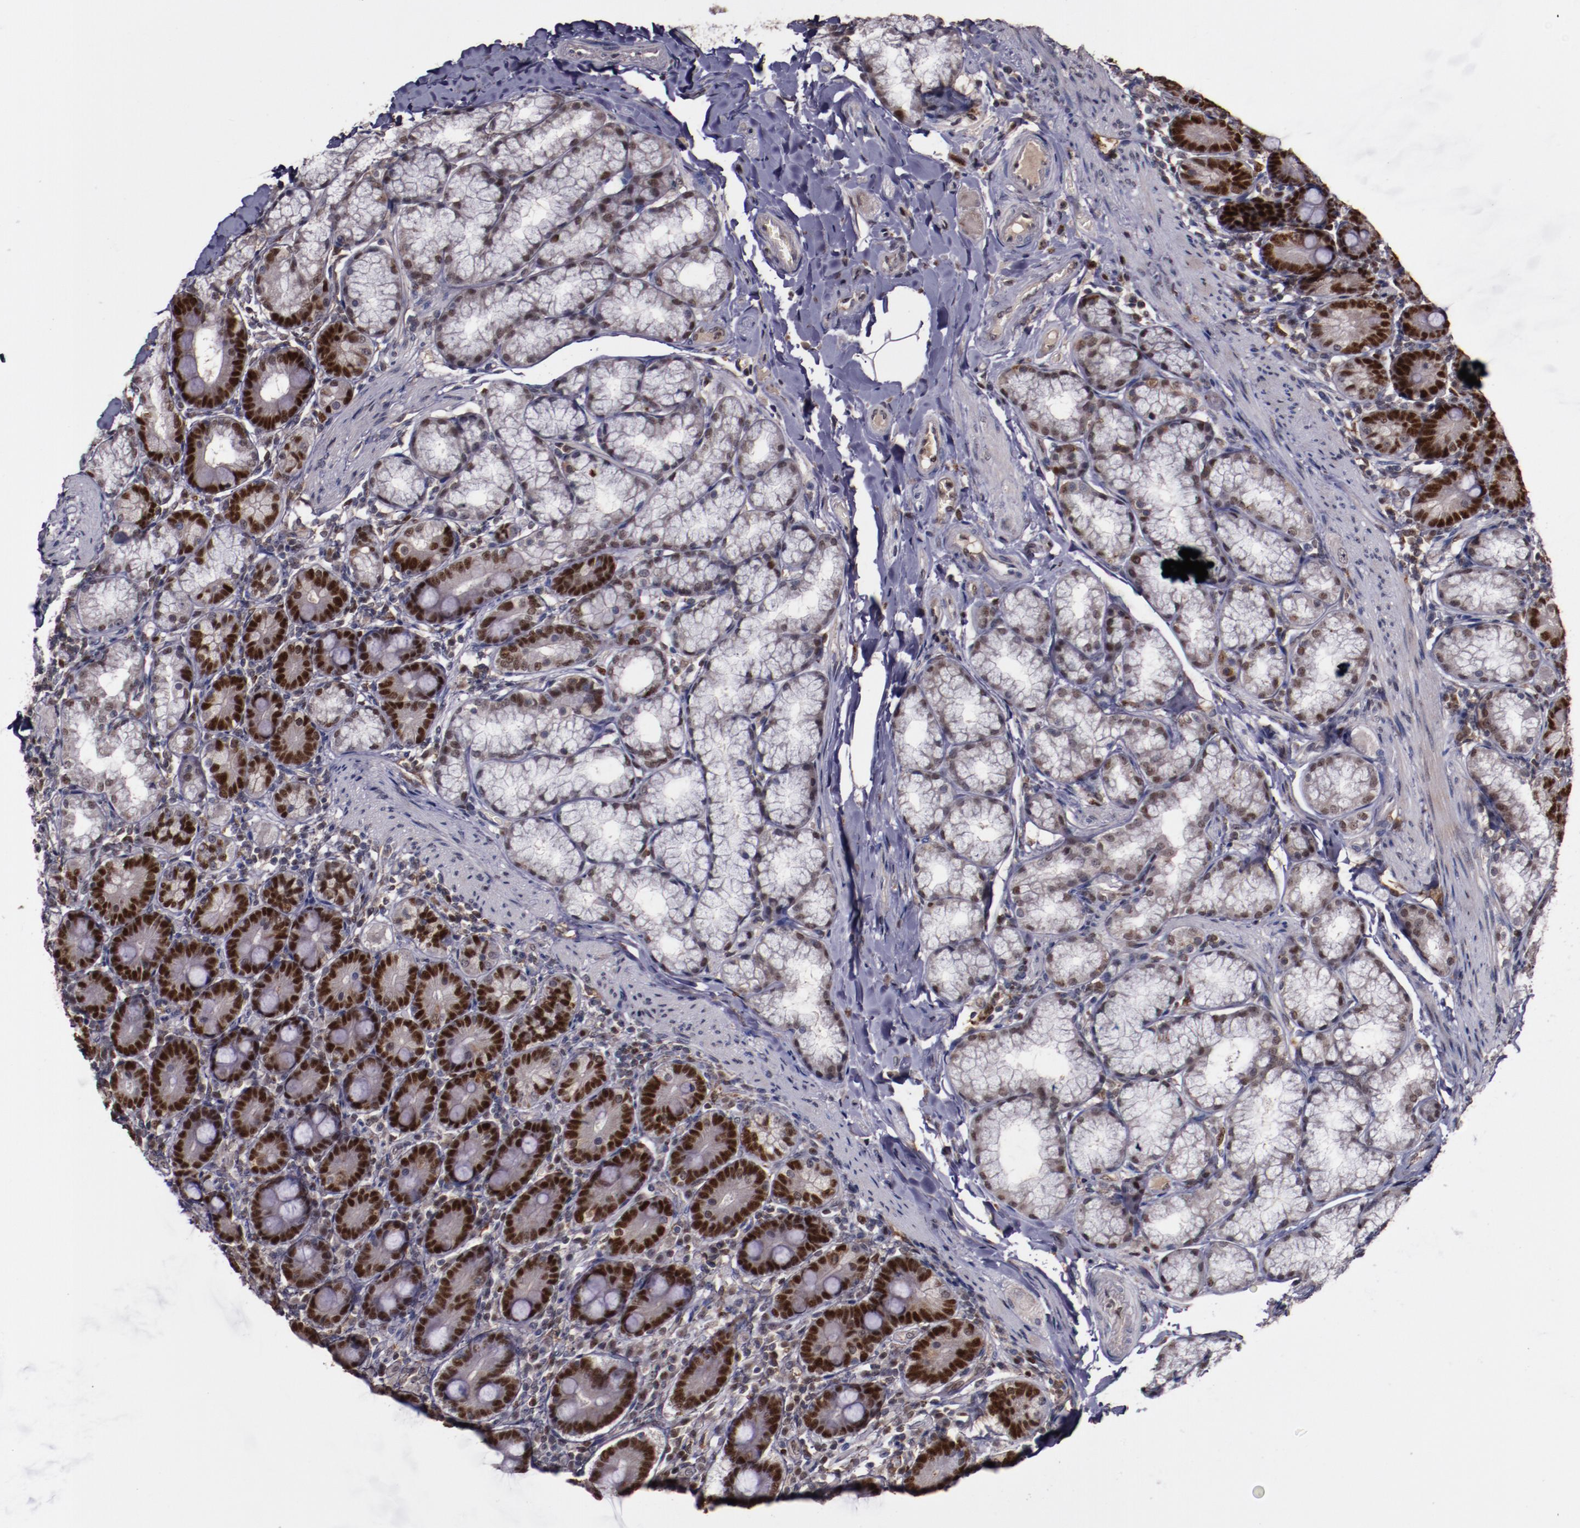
{"staining": {"intensity": "strong", "quantity": ">75%", "location": "nuclear"}, "tissue": "duodenum", "cell_type": "Glandular cells", "image_type": "normal", "snomed": [{"axis": "morphology", "description": "Normal tissue, NOS"}, {"axis": "topography", "description": "Duodenum"}], "caption": "Immunohistochemical staining of unremarkable duodenum demonstrates >75% levels of strong nuclear protein positivity in approximately >75% of glandular cells.", "gene": "CHEK2", "patient": {"sex": "female", "age": 64}}